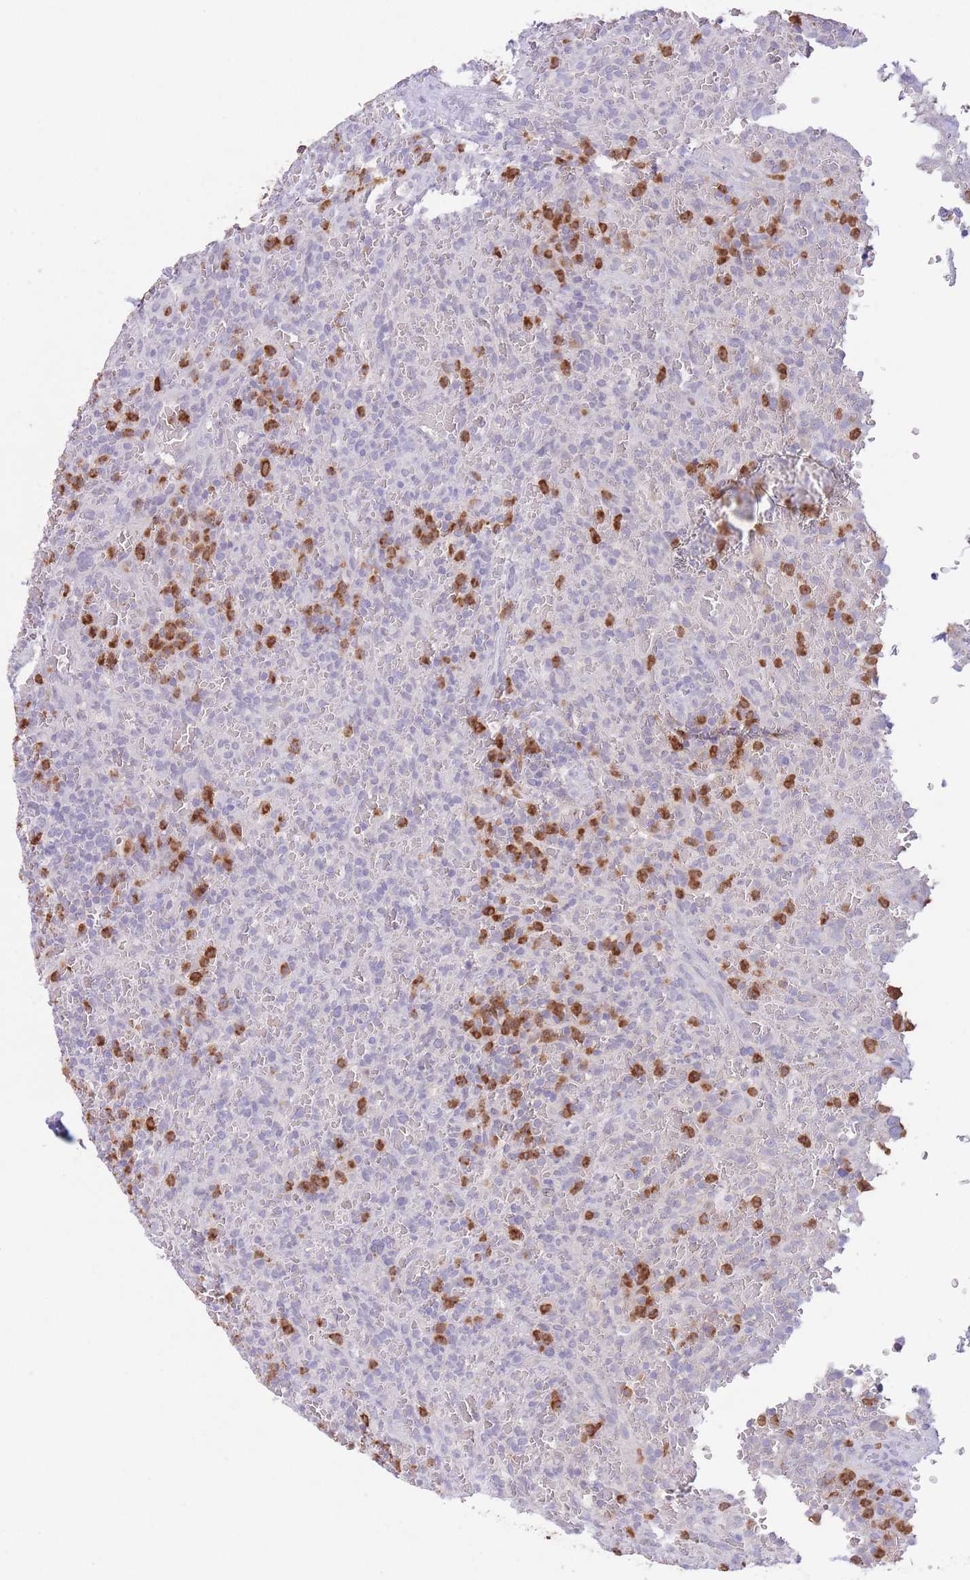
{"staining": {"intensity": "negative", "quantity": "none", "location": "none"}, "tissue": "lymphoma", "cell_type": "Tumor cells", "image_type": "cancer", "snomed": [{"axis": "morphology", "description": "Malignant lymphoma, non-Hodgkin's type, Low grade"}, {"axis": "topography", "description": "Spleen"}], "caption": "DAB immunohistochemical staining of human malignant lymphoma, non-Hodgkin's type (low-grade) displays no significant positivity in tumor cells. Brightfield microscopy of immunohistochemistry stained with DAB (brown) and hematoxylin (blue), captured at high magnification.", "gene": "LCLAT1", "patient": {"sex": "female", "age": 64}}